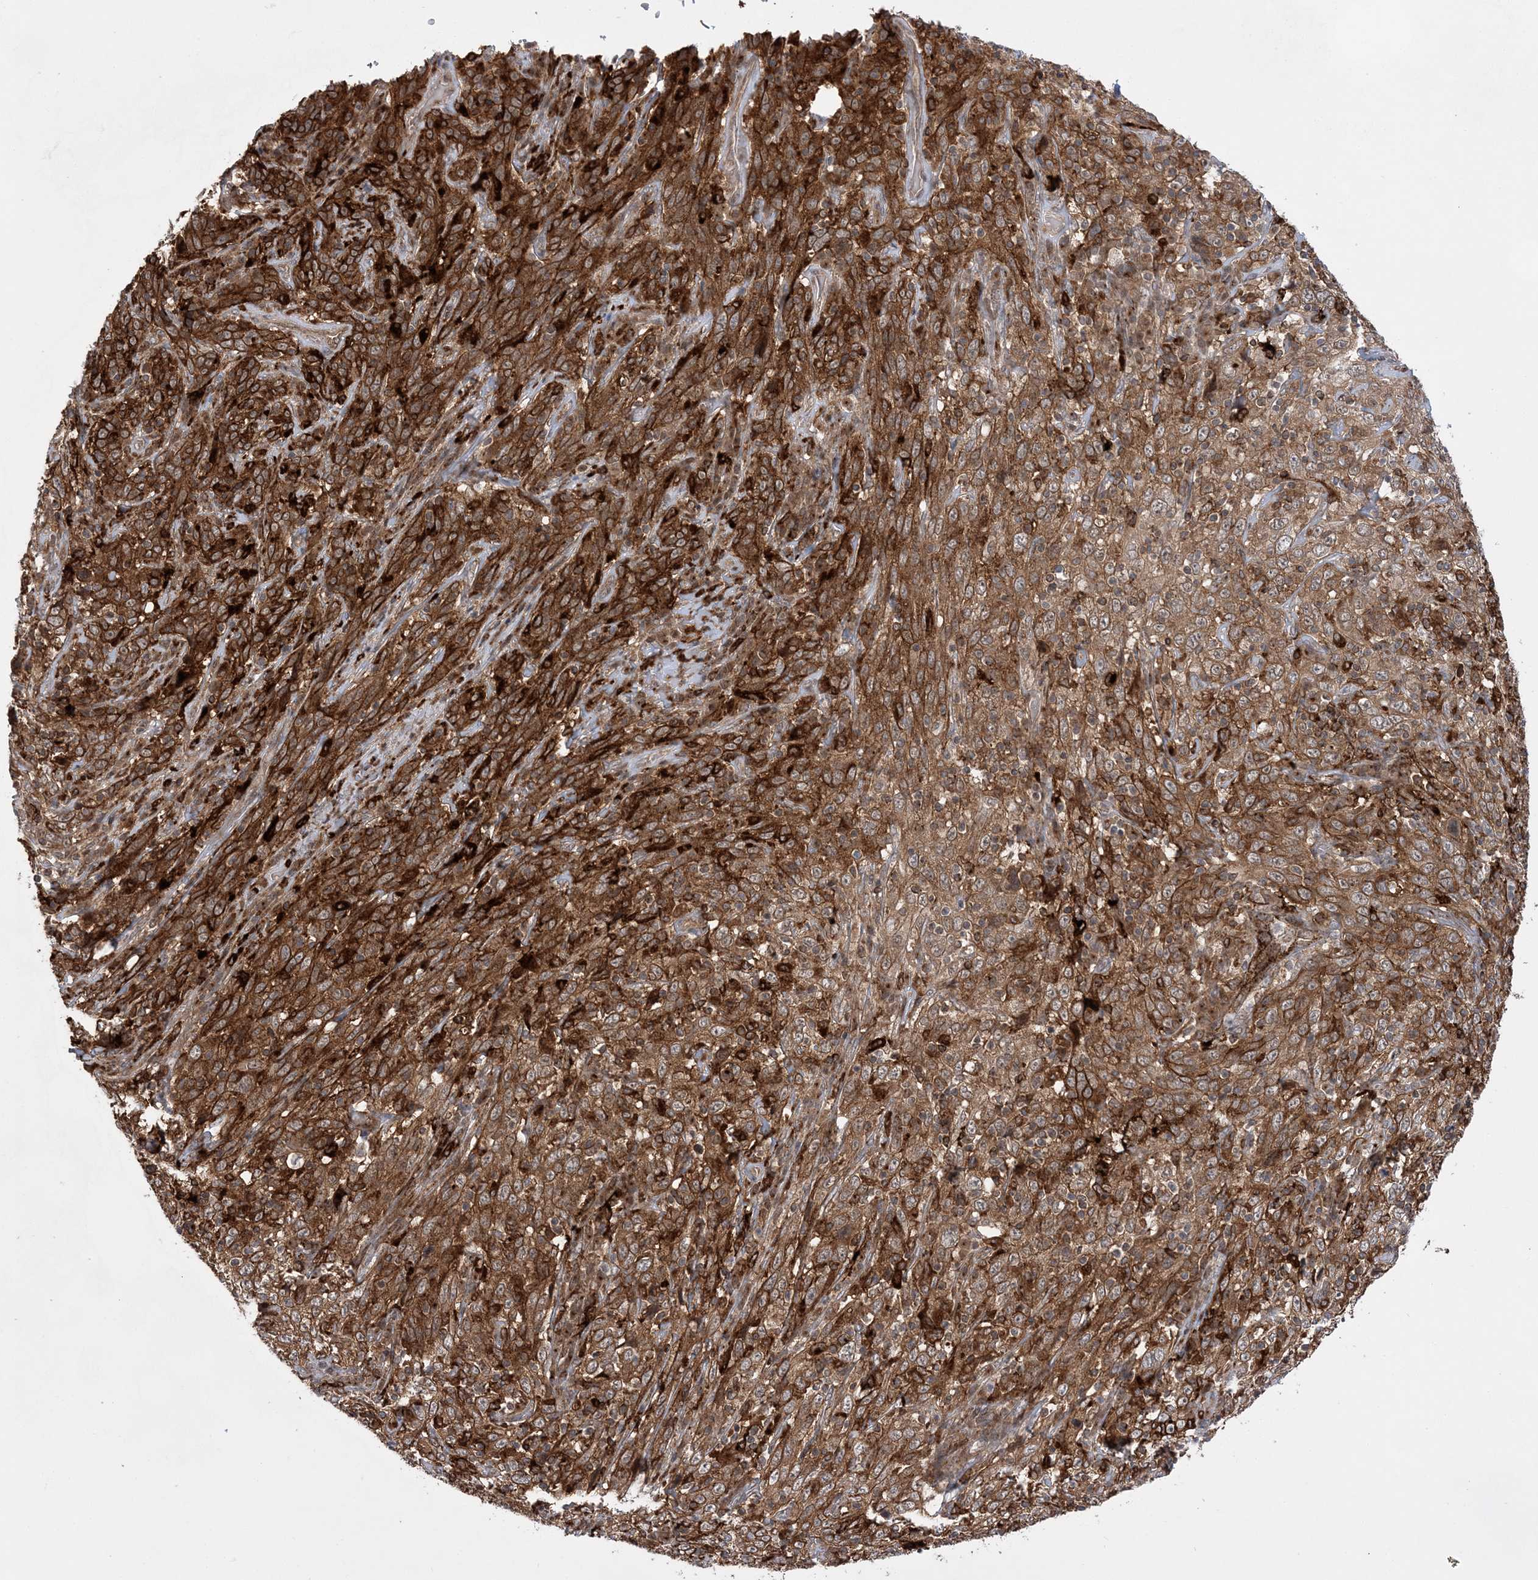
{"staining": {"intensity": "strong", "quantity": ">75%", "location": "cytoplasmic/membranous"}, "tissue": "cervical cancer", "cell_type": "Tumor cells", "image_type": "cancer", "snomed": [{"axis": "morphology", "description": "Squamous cell carcinoma, NOS"}, {"axis": "topography", "description": "Cervix"}], "caption": "A high-resolution micrograph shows immunohistochemistry staining of squamous cell carcinoma (cervical), which demonstrates strong cytoplasmic/membranous positivity in about >75% of tumor cells. (brown staining indicates protein expression, while blue staining denotes nuclei).", "gene": "ANAPC15", "patient": {"sex": "female", "age": 46}}